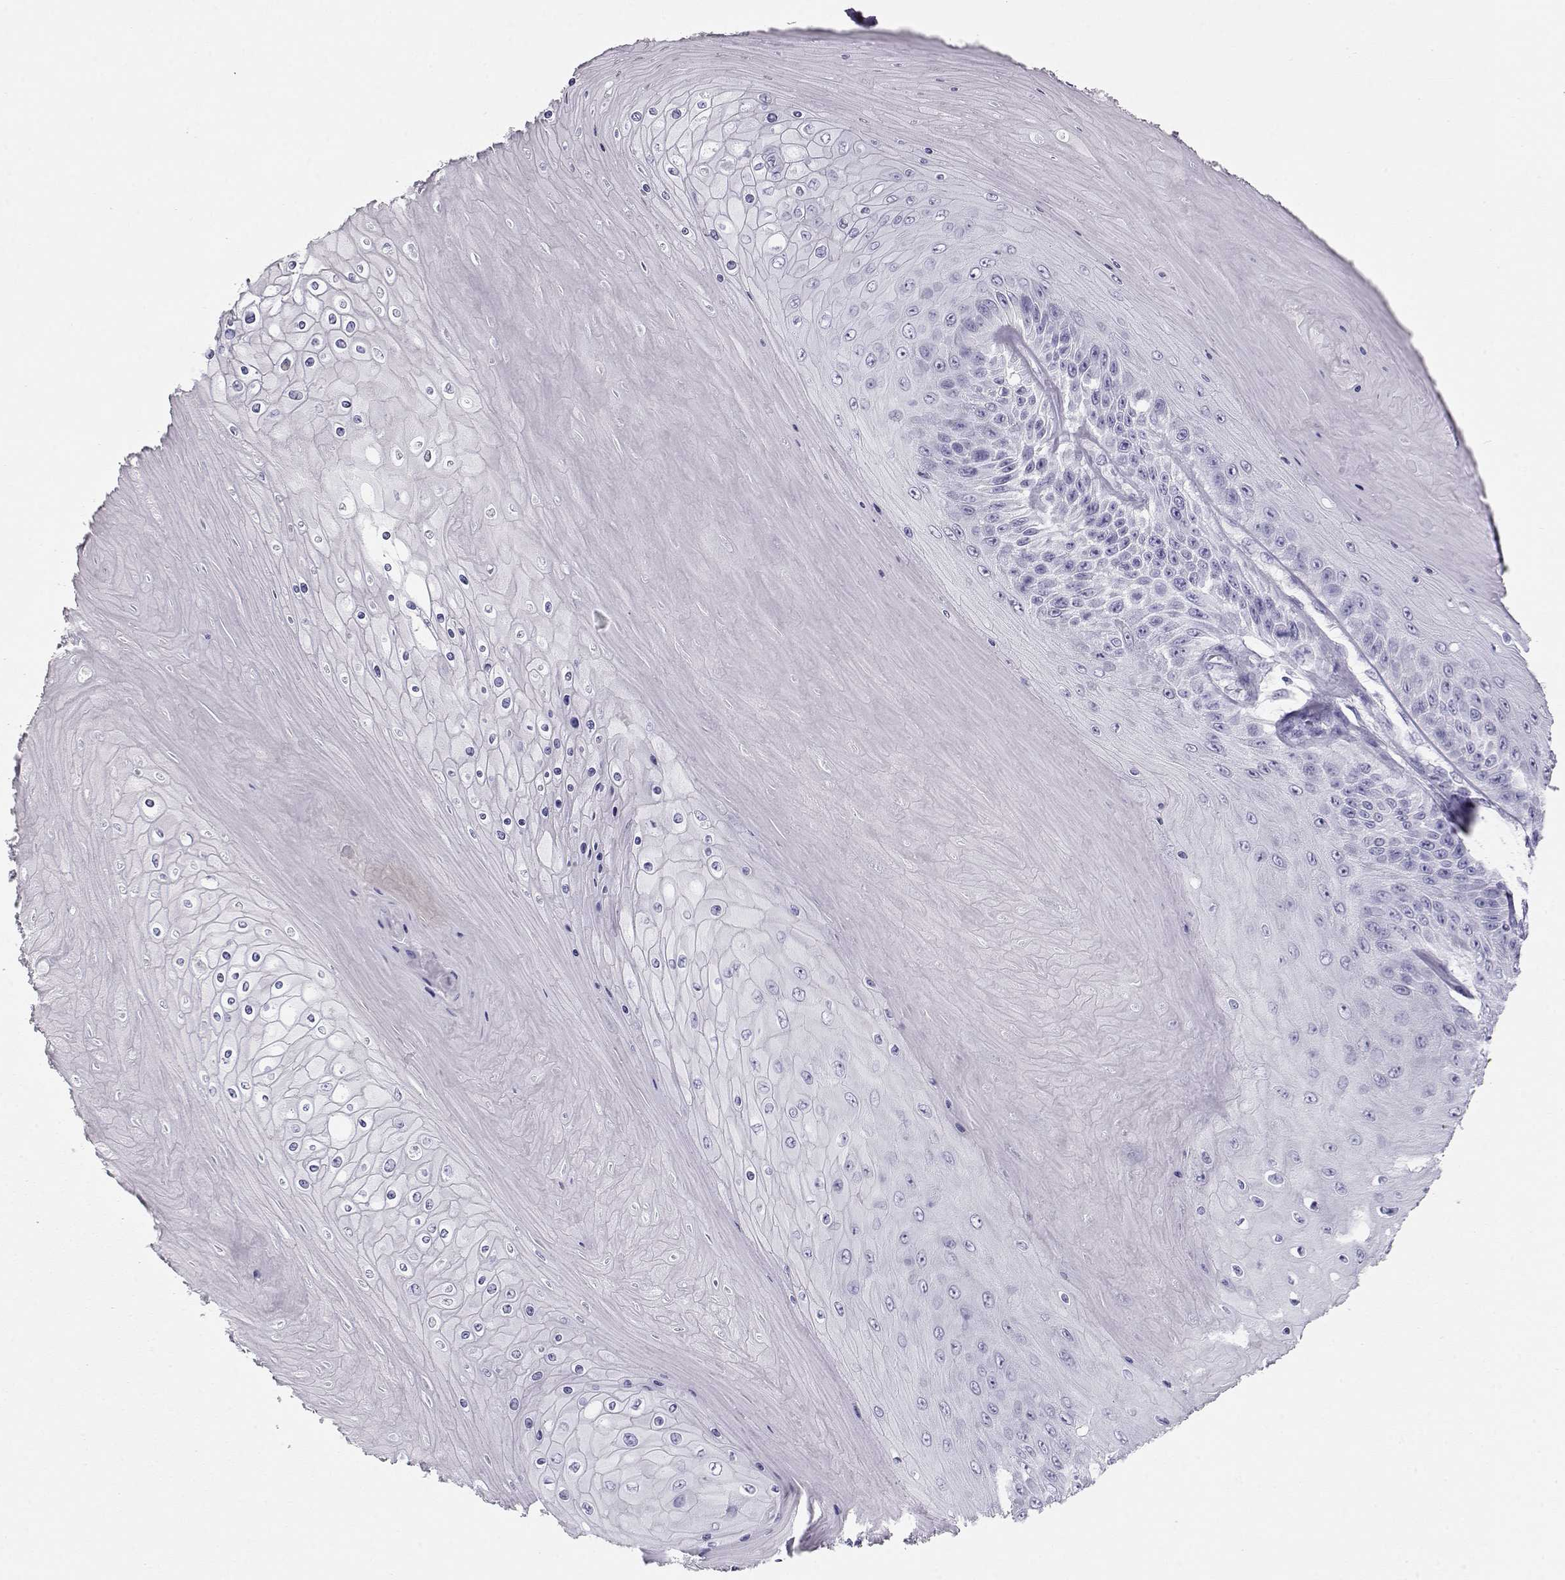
{"staining": {"intensity": "negative", "quantity": "none", "location": "none"}, "tissue": "skin cancer", "cell_type": "Tumor cells", "image_type": "cancer", "snomed": [{"axis": "morphology", "description": "Squamous cell carcinoma, NOS"}, {"axis": "topography", "description": "Skin"}], "caption": "This is an immunohistochemistry (IHC) image of human skin cancer. There is no staining in tumor cells.", "gene": "MAGEC1", "patient": {"sex": "male", "age": 62}}